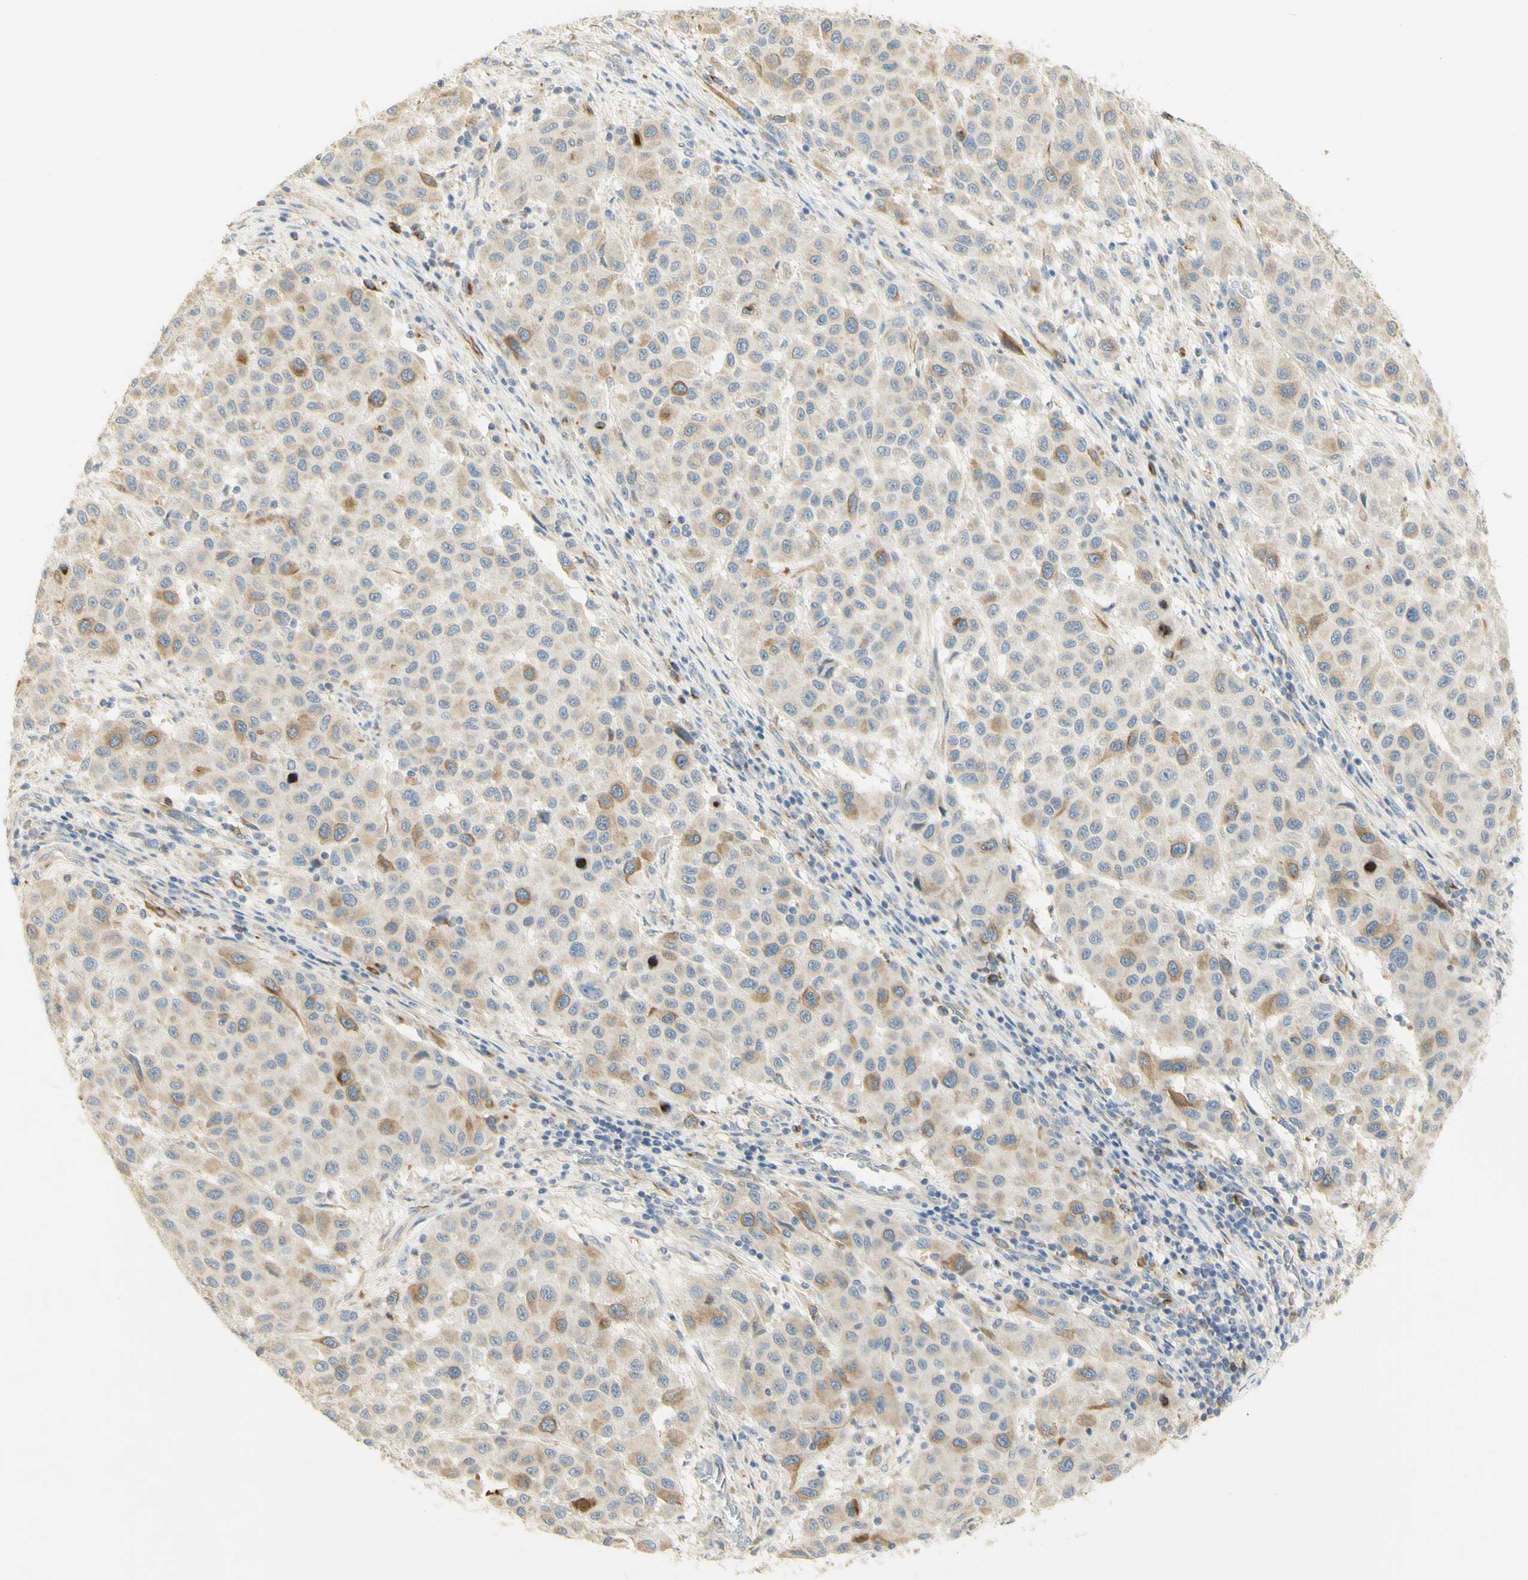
{"staining": {"intensity": "moderate", "quantity": "25%-75%", "location": "cytoplasmic/membranous"}, "tissue": "melanoma", "cell_type": "Tumor cells", "image_type": "cancer", "snomed": [{"axis": "morphology", "description": "Malignant melanoma, Metastatic site"}, {"axis": "topography", "description": "Lymph node"}], "caption": "Tumor cells demonstrate moderate cytoplasmic/membranous expression in about 25%-75% of cells in melanoma.", "gene": "KIF11", "patient": {"sex": "male", "age": 61}}